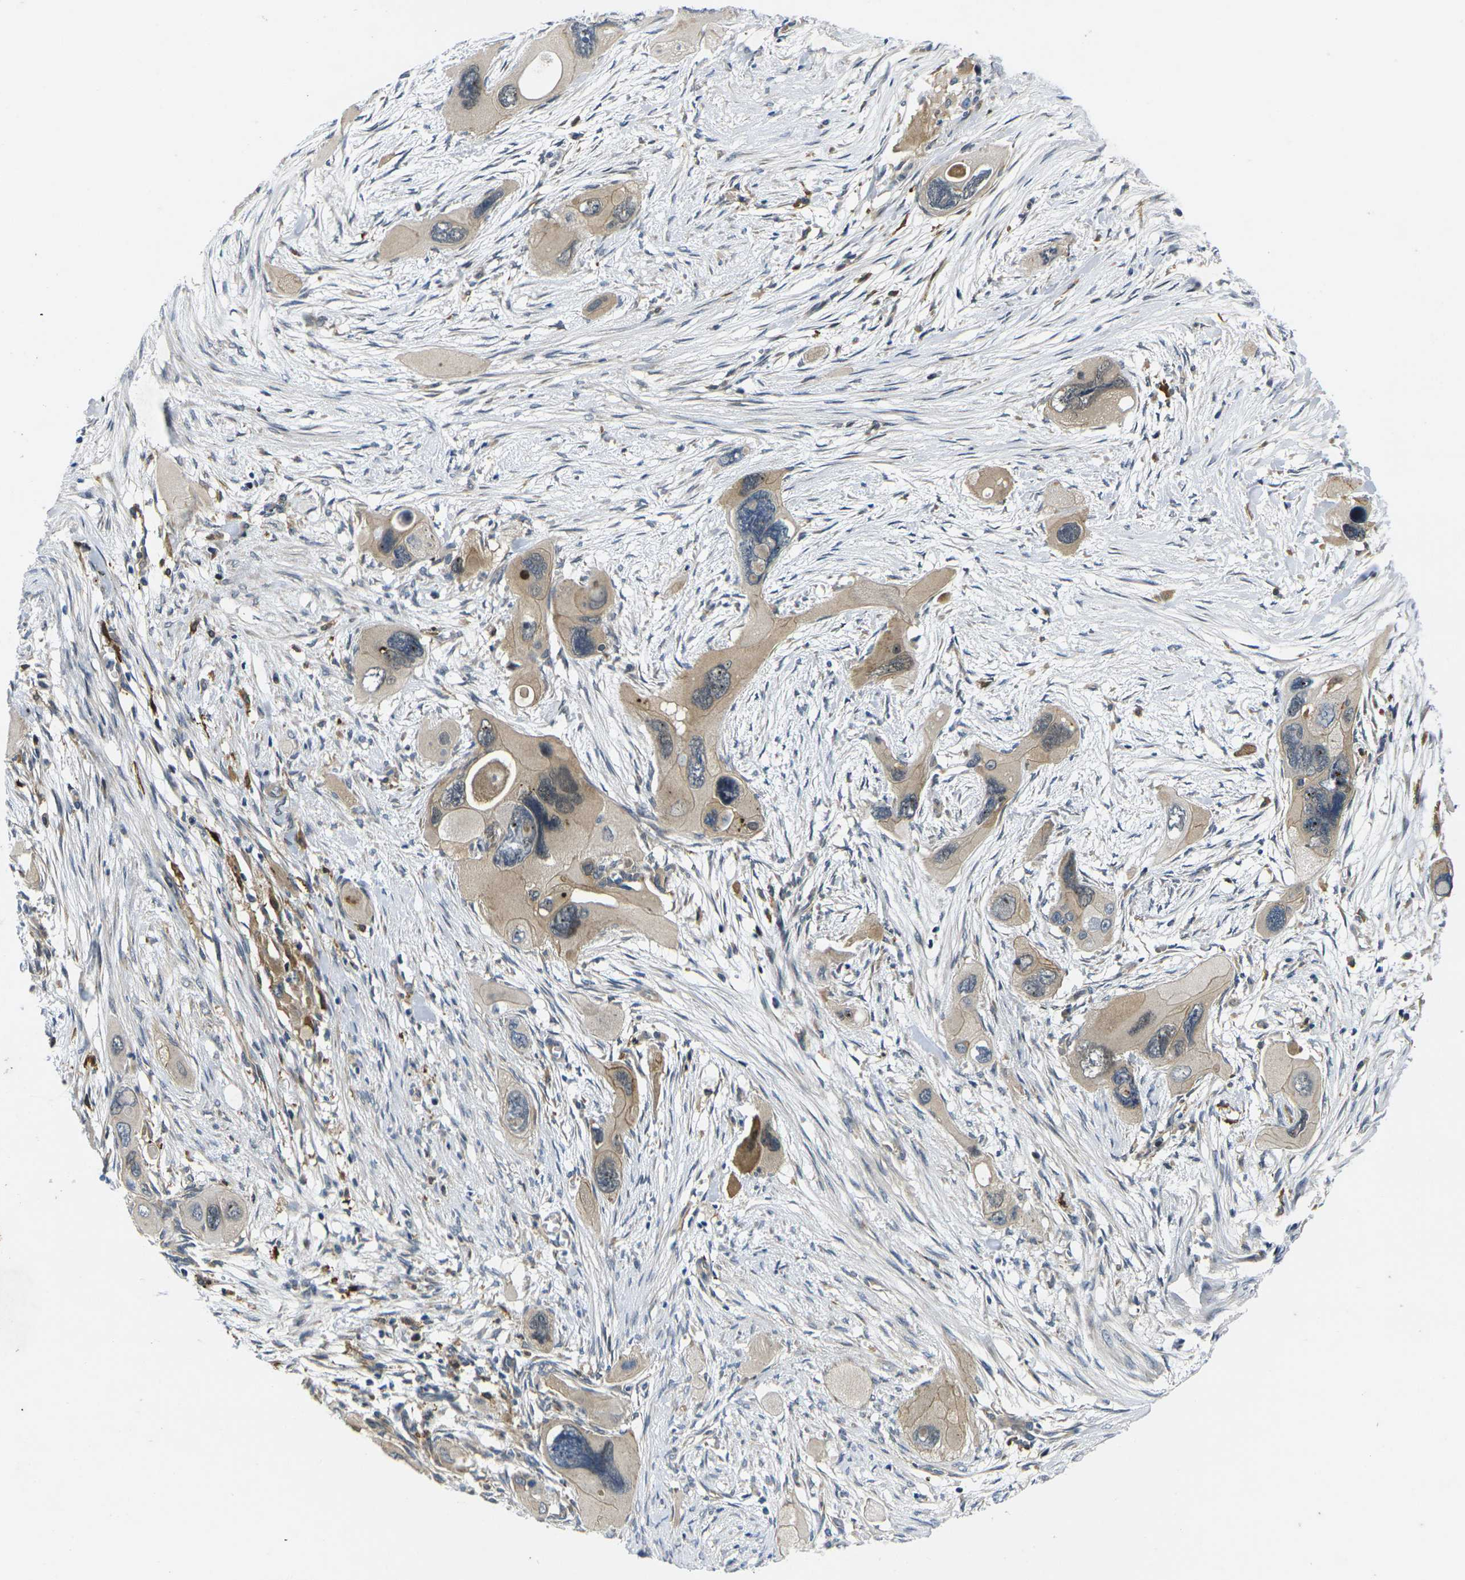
{"staining": {"intensity": "weak", "quantity": ">75%", "location": "cytoplasmic/membranous"}, "tissue": "pancreatic cancer", "cell_type": "Tumor cells", "image_type": "cancer", "snomed": [{"axis": "morphology", "description": "Adenocarcinoma, NOS"}, {"axis": "topography", "description": "Pancreas"}], "caption": "Human pancreatic adenocarcinoma stained with a protein marker demonstrates weak staining in tumor cells.", "gene": "ROBO2", "patient": {"sex": "male", "age": 73}}